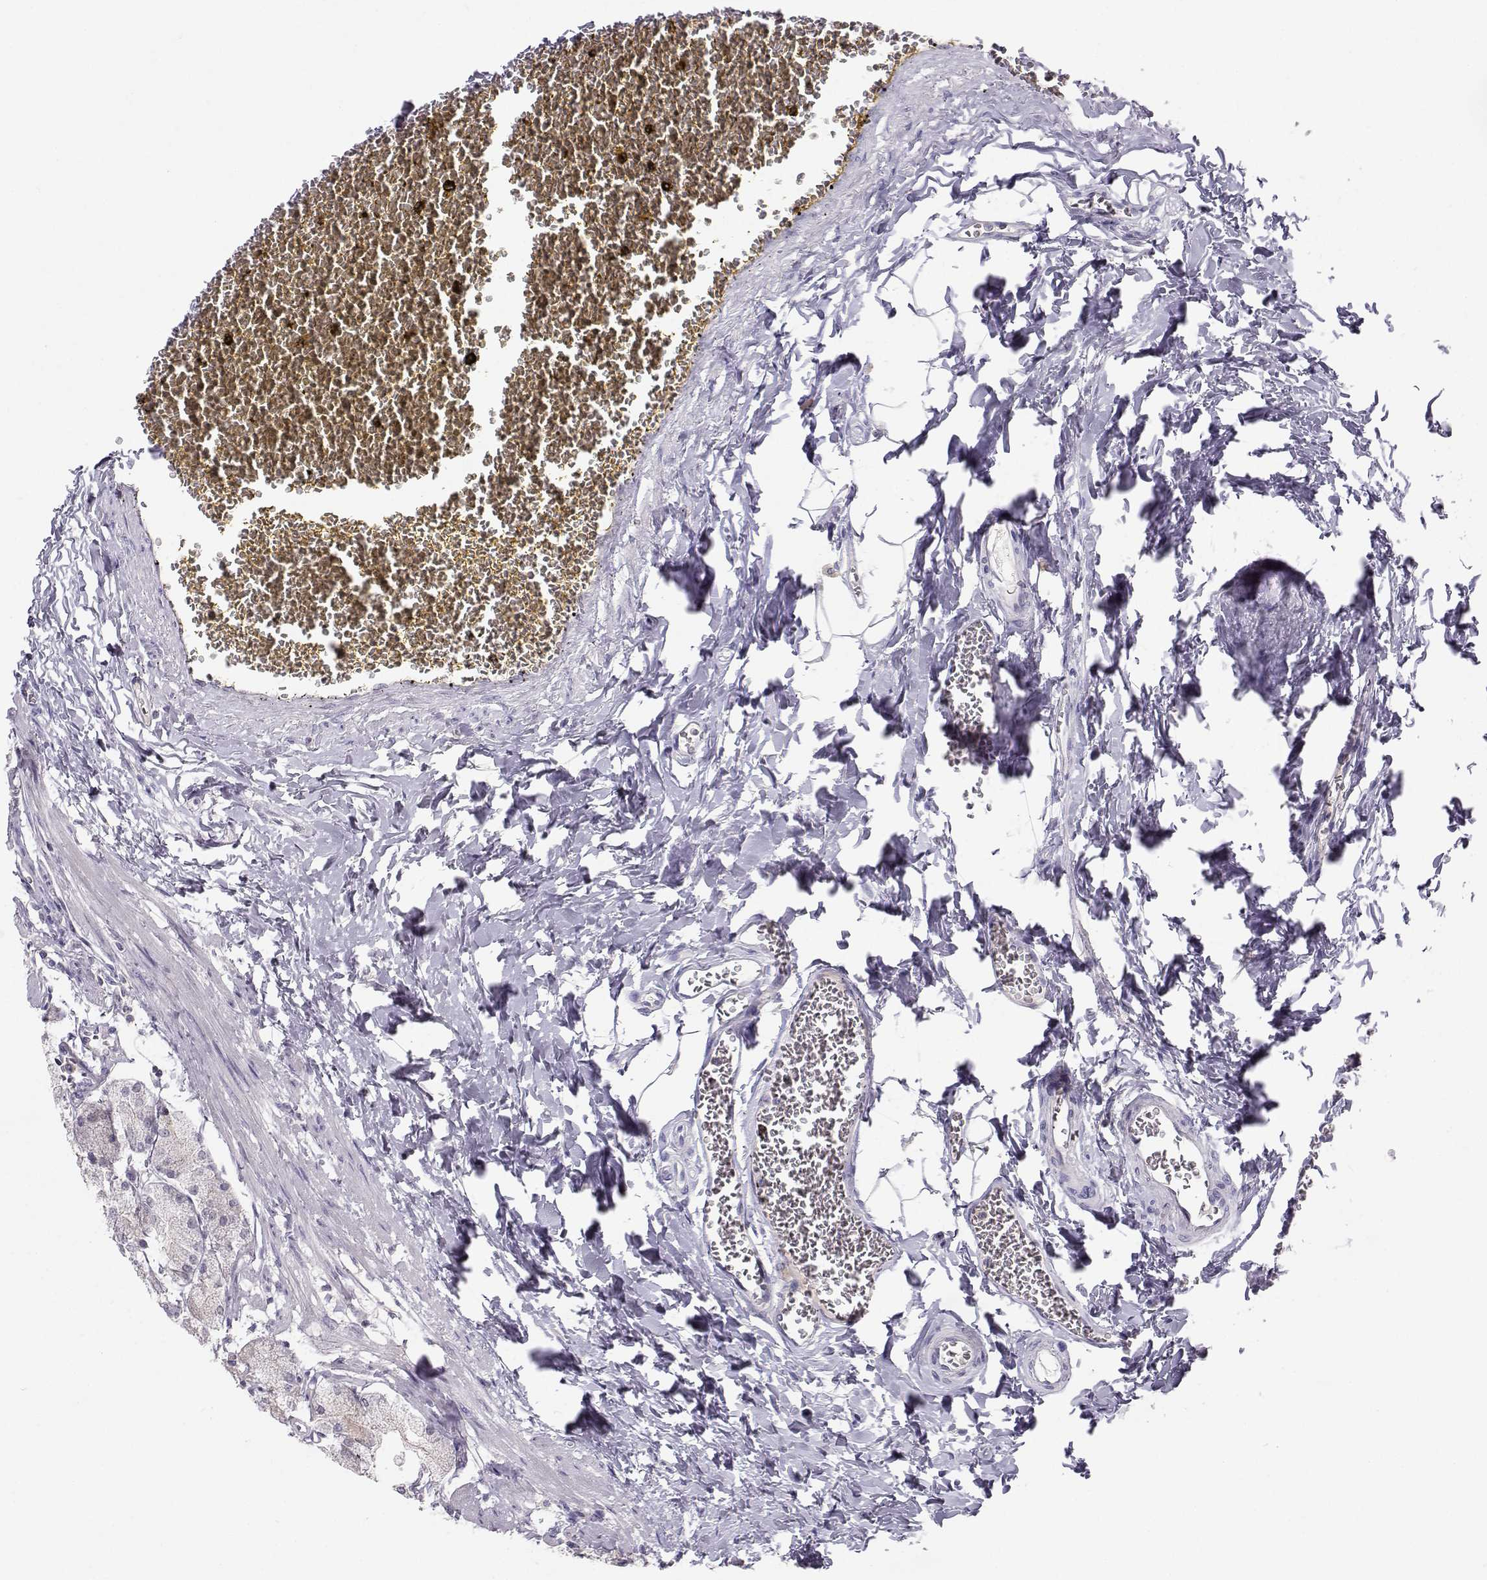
{"staining": {"intensity": "negative", "quantity": "none", "location": "none"}, "tissue": "stomach", "cell_type": "Glandular cells", "image_type": "normal", "snomed": [{"axis": "morphology", "description": "Normal tissue, NOS"}, {"axis": "topography", "description": "Stomach, upper"}], "caption": "Immunohistochemistry of normal human stomach displays no expression in glandular cells.", "gene": "MROH7", "patient": {"sex": "male", "age": 60}}